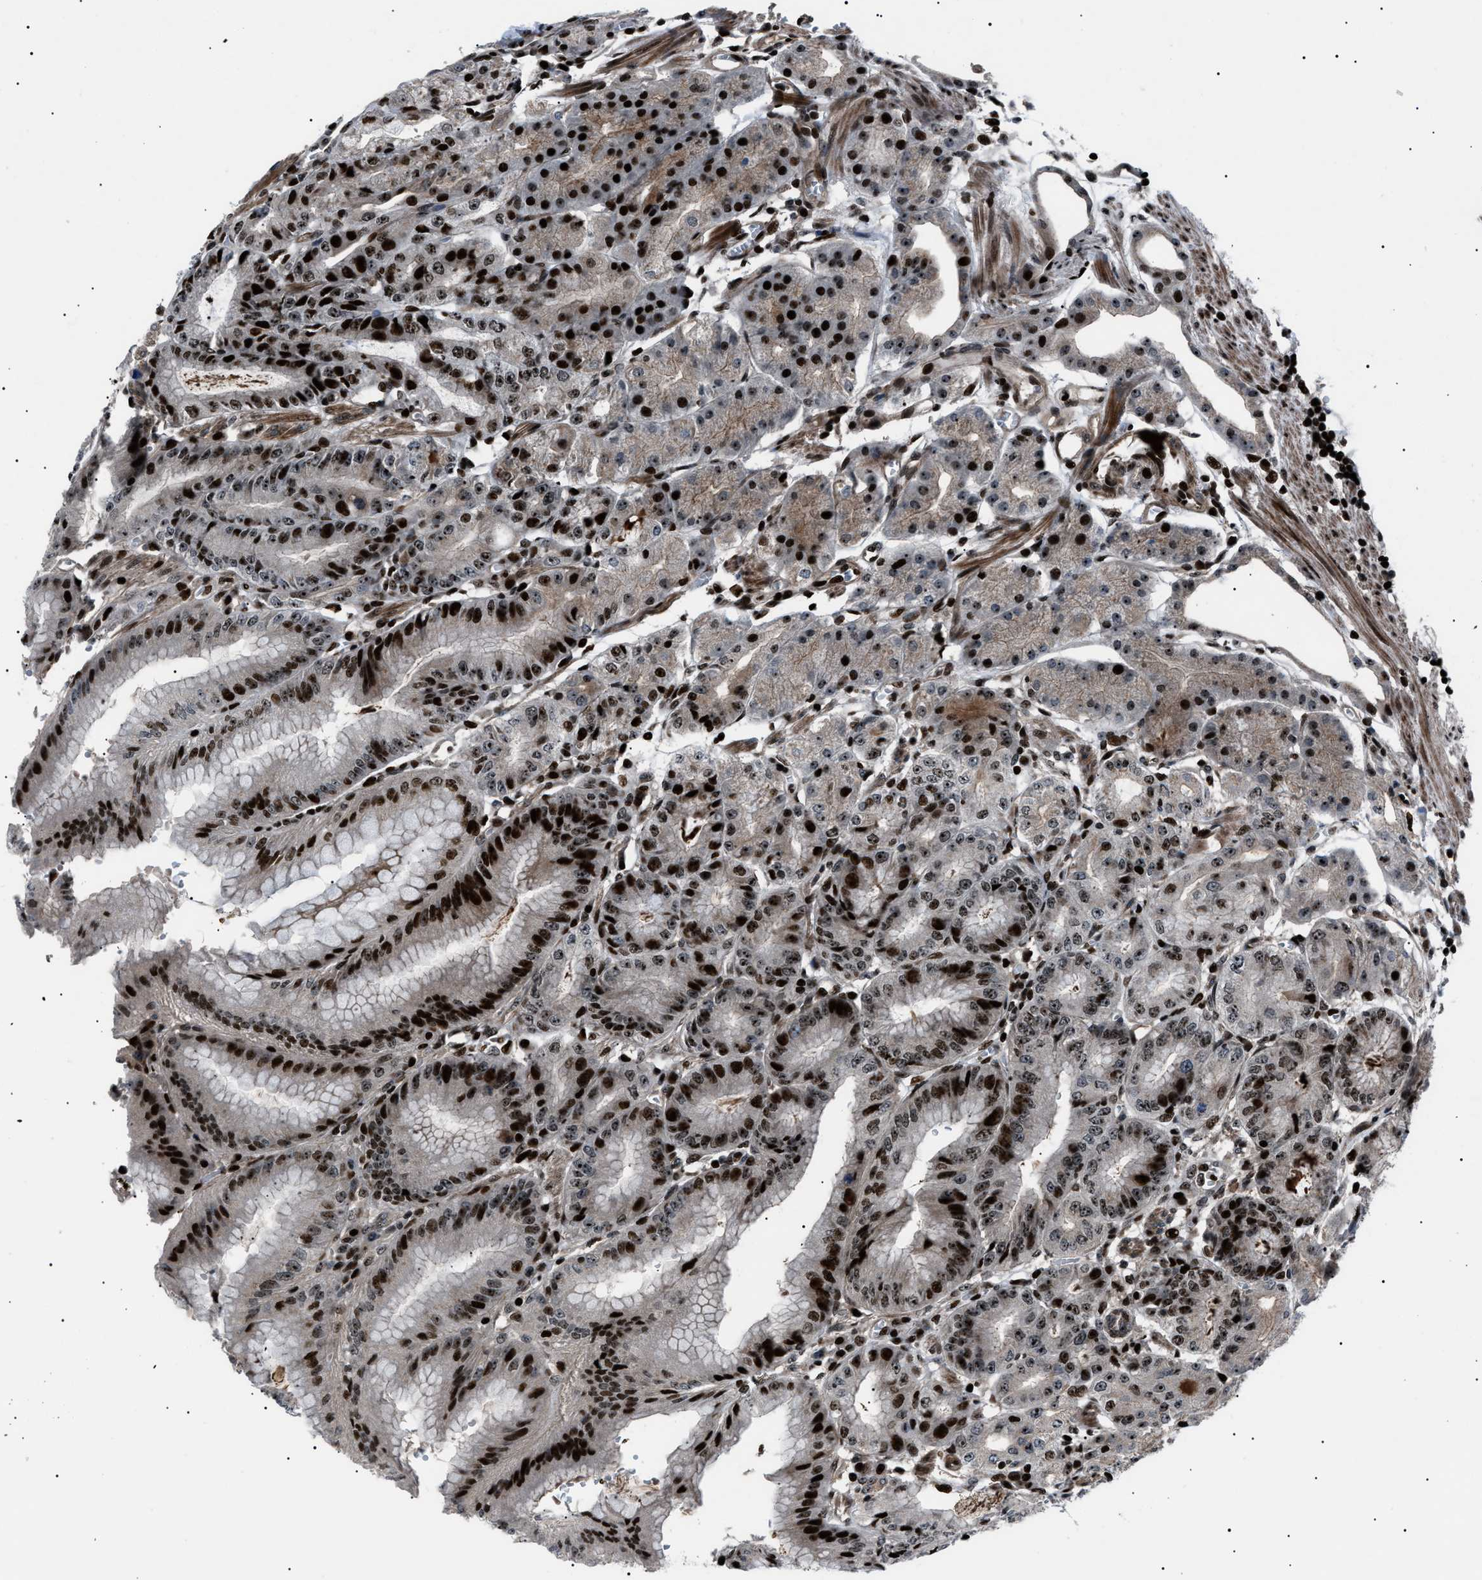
{"staining": {"intensity": "strong", "quantity": ">75%", "location": "nuclear"}, "tissue": "stomach", "cell_type": "Glandular cells", "image_type": "normal", "snomed": [{"axis": "morphology", "description": "Normal tissue, NOS"}, {"axis": "topography", "description": "Stomach, lower"}], "caption": "This micrograph displays immunohistochemistry (IHC) staining of benign stomach, with high strong nuclear positivity in approximately >75% of glandular cells.", "gene": "PRKX", "patient": {"sex": "male", "age": 71}}